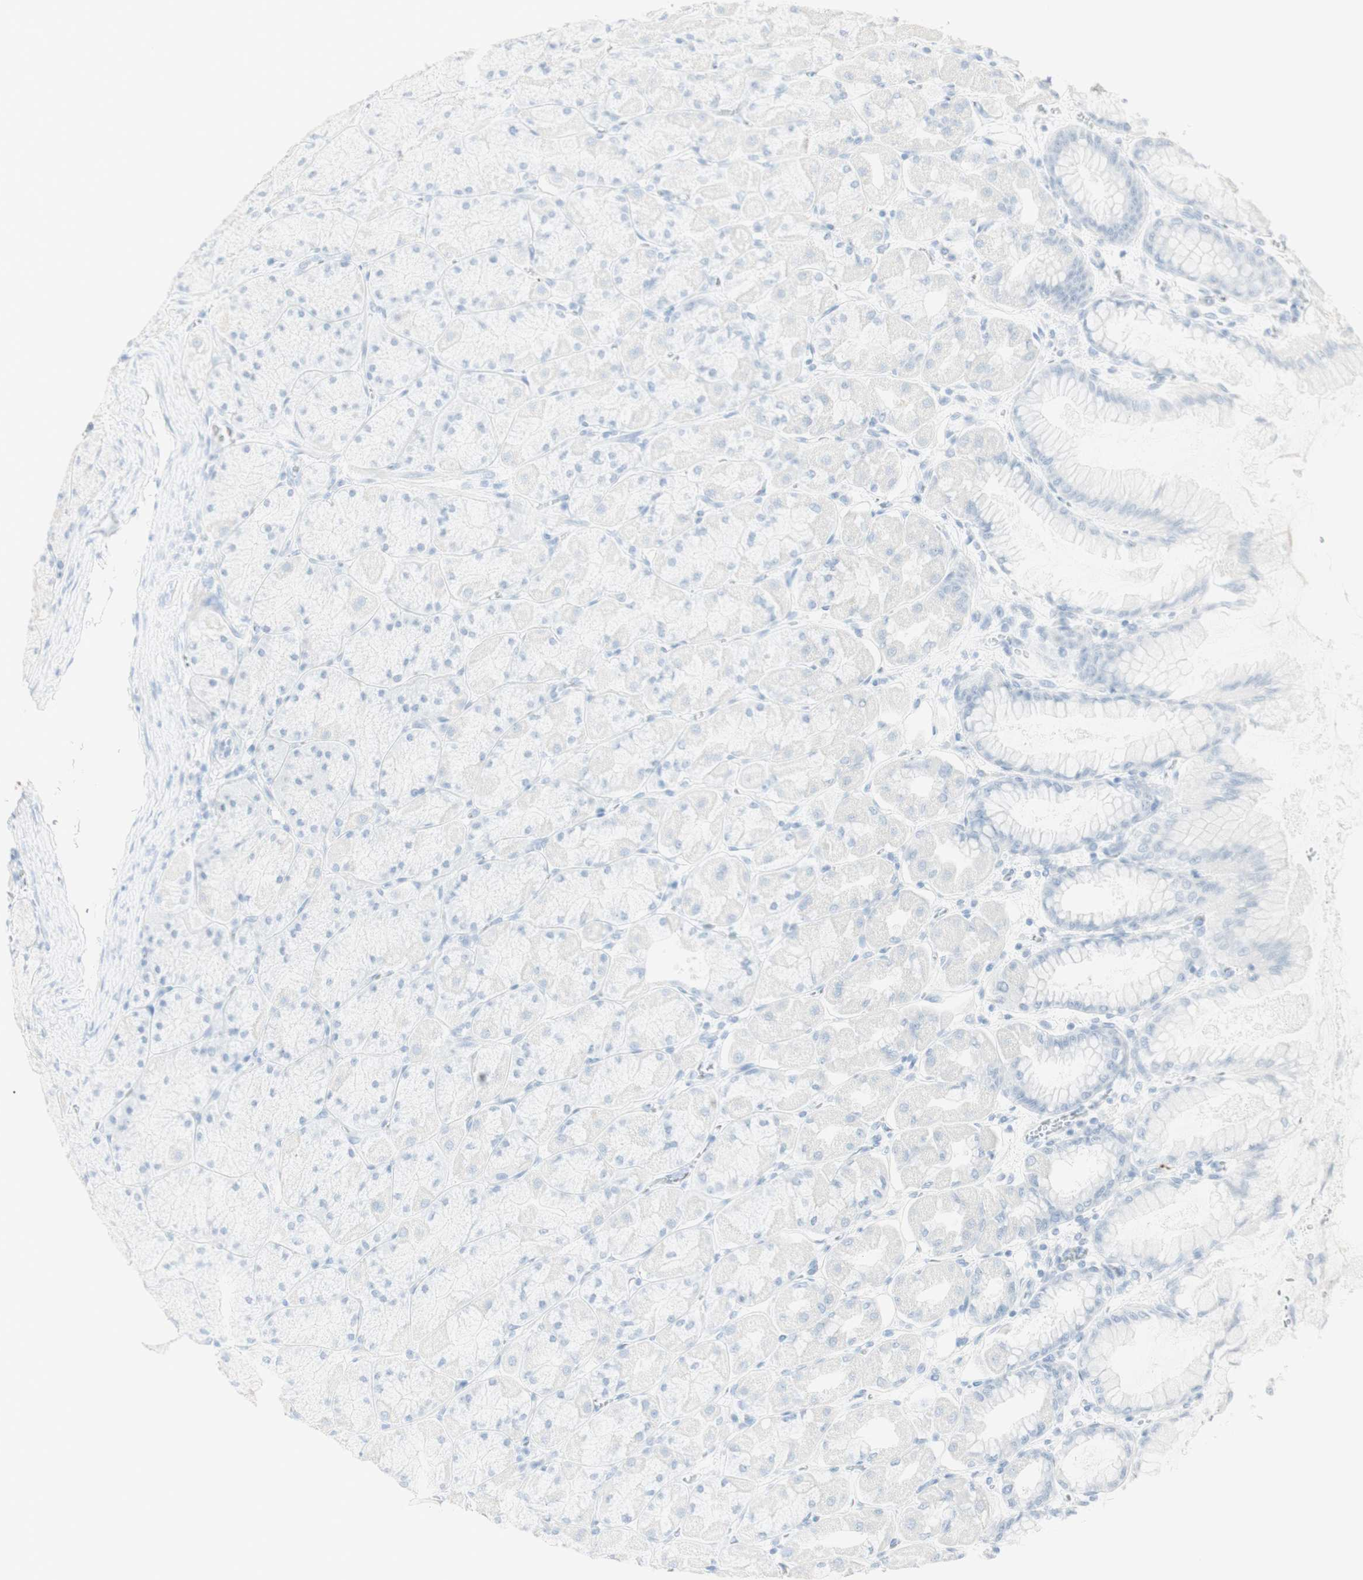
{"staining": {"intensity": "negative", "quantity": "none", "location": "none"}, "tissue": "stomach", "cell_type": "Glandular cells", "image_type": "normal", "snomed": [{"axis": "morphology", "description": "Normal tissue, NOS"}, {"axis": "topography", "description": "Stomach, upper"}], "caption": "Immunohistochemistry (IHC) photomicrograph of benign stomach stained for a protein (brown), which exhibits no staining in glandular cells.", "gene": "NAPSA", "patient": {"sex": "female", "age": 56}}